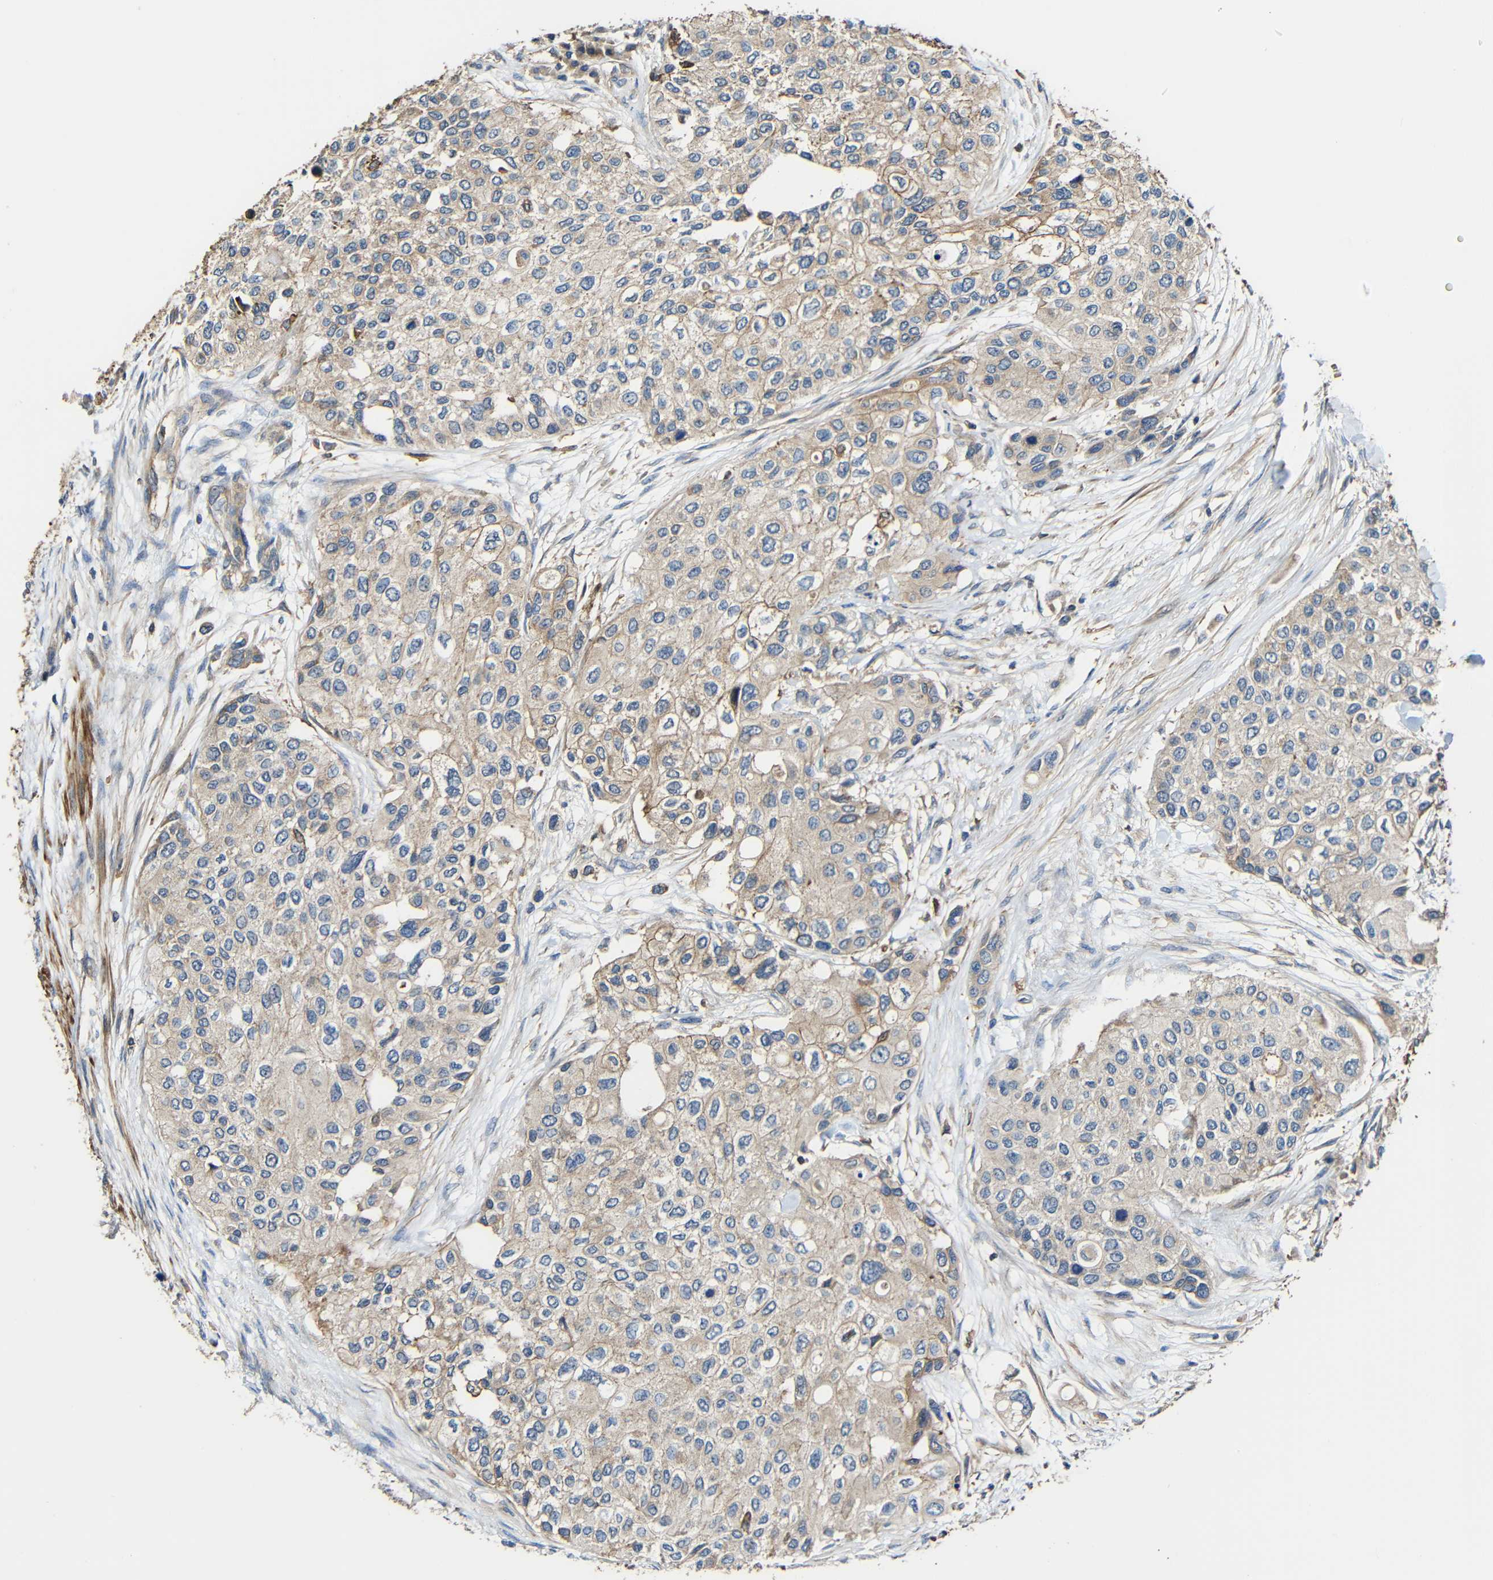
{"staining": {"intensity": "weak", "quantity": "<25%", "location": "cytoplasmic/membranous"}, "tissue": "urothelial cancer", "cell_type": "Tumor cells", "image_type": "cancer", "snomed": [{"axis": "morphology", "description": "Urothelial carcinoma, High grade"}, {"axis": "topography", "description": "Urinary bladder"}], "caption": "There is no significant expression in tumor cells of urothelial cancer.", "gene": "RHOT2", "patient": {"sex": "female", "age": 56}}